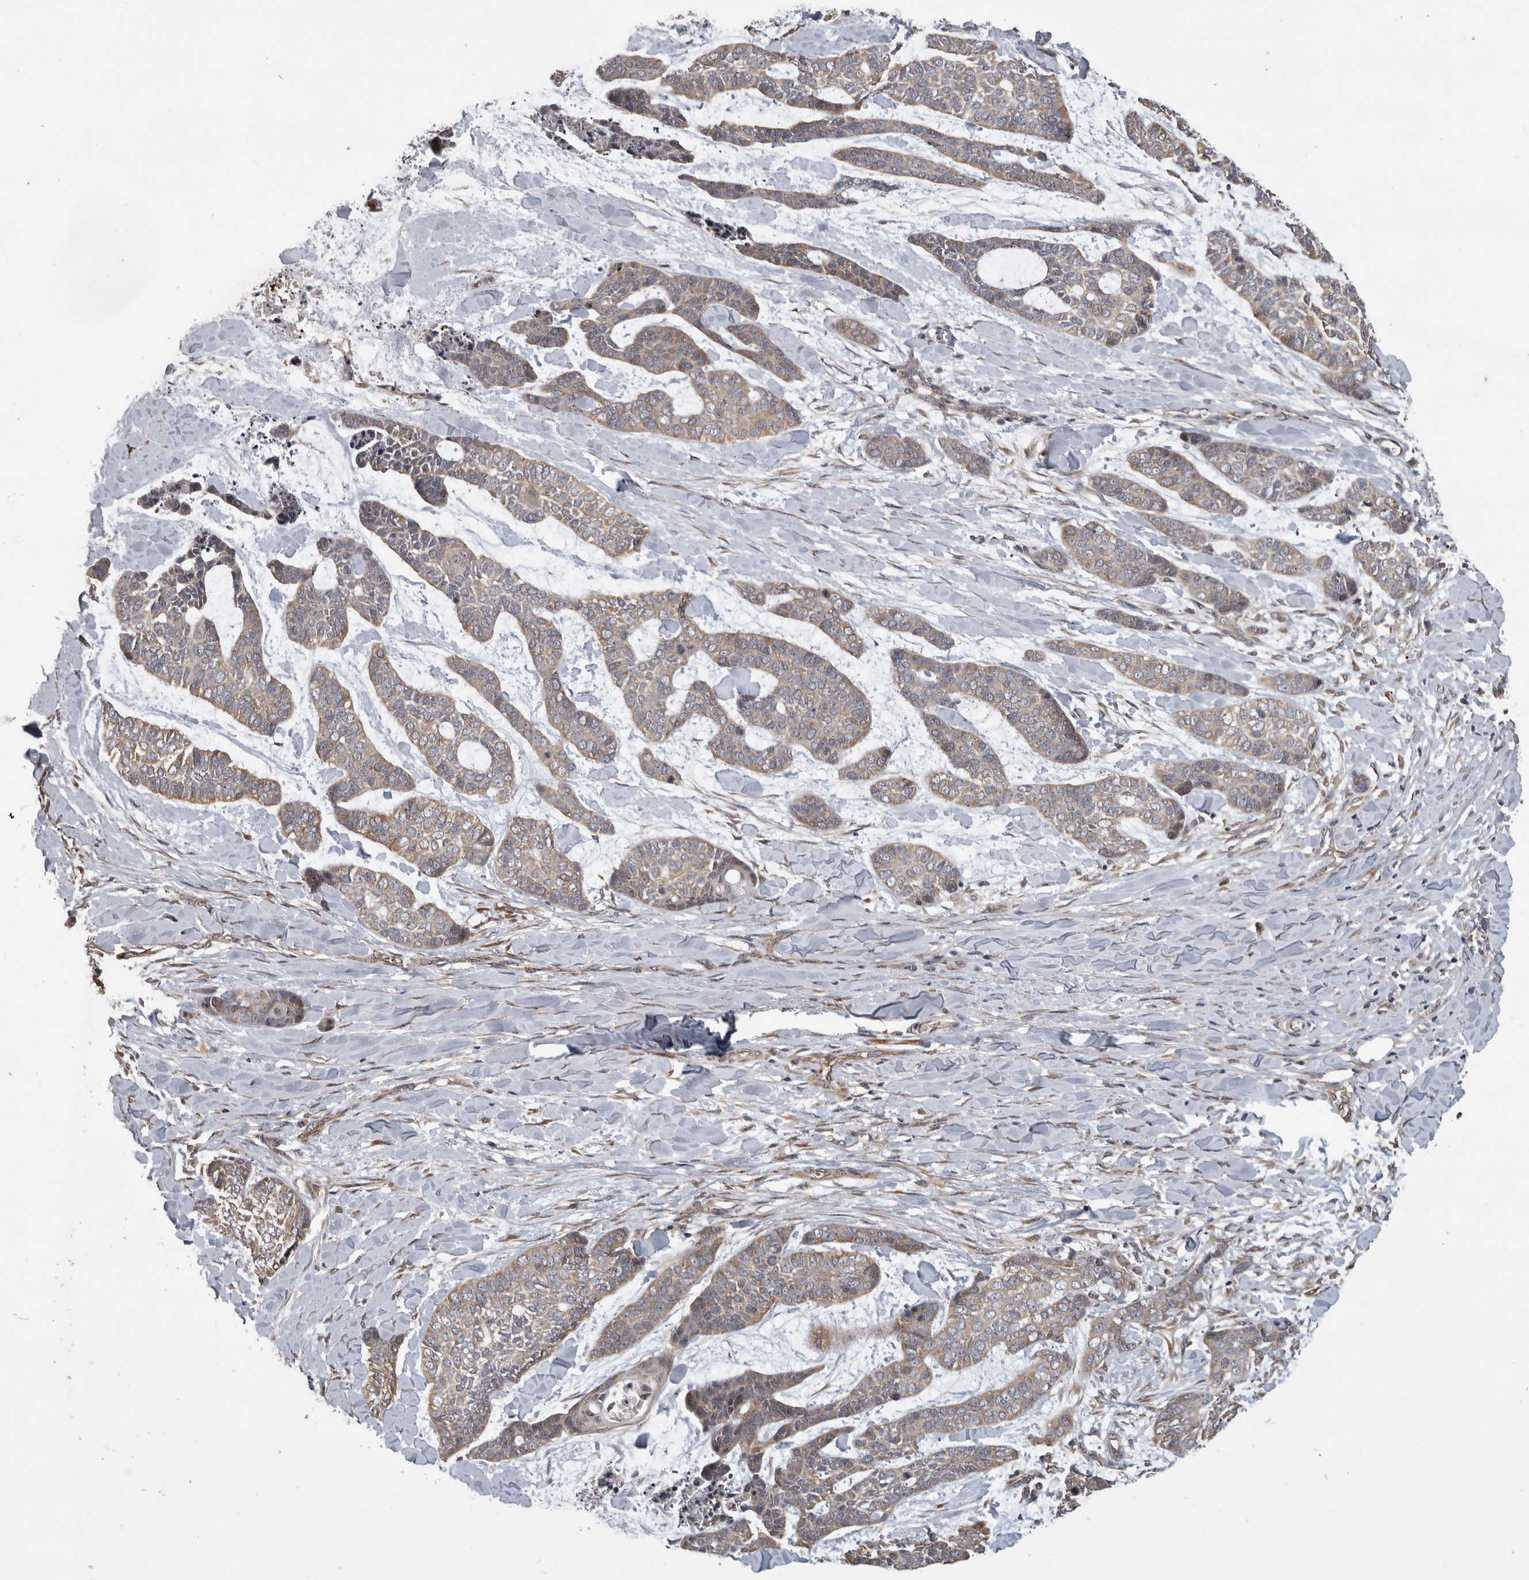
{"staining": {"intensity": "weak", "quantity": "25%-75%", "location": "cytoplasmic/membranous"}, "tissue": "skin cancer", "cell_type": "Tumor cells", "image_type": "cancer", "snomed": [{"axis": "morphology", "description": "Basal cell carcinoma"}, {"axis": "topography", "description": "Skin"}], "caption": "An immunohistochemistry micrograph of tumor tissue is shown. Protein staining in brown labels weak cytoplasmic/membranous positivity in skin cancer (basal cell carcinoma) within tumor cells.", "gene": "ATXN2", "patient": {"sex": "female", "age": 64}}